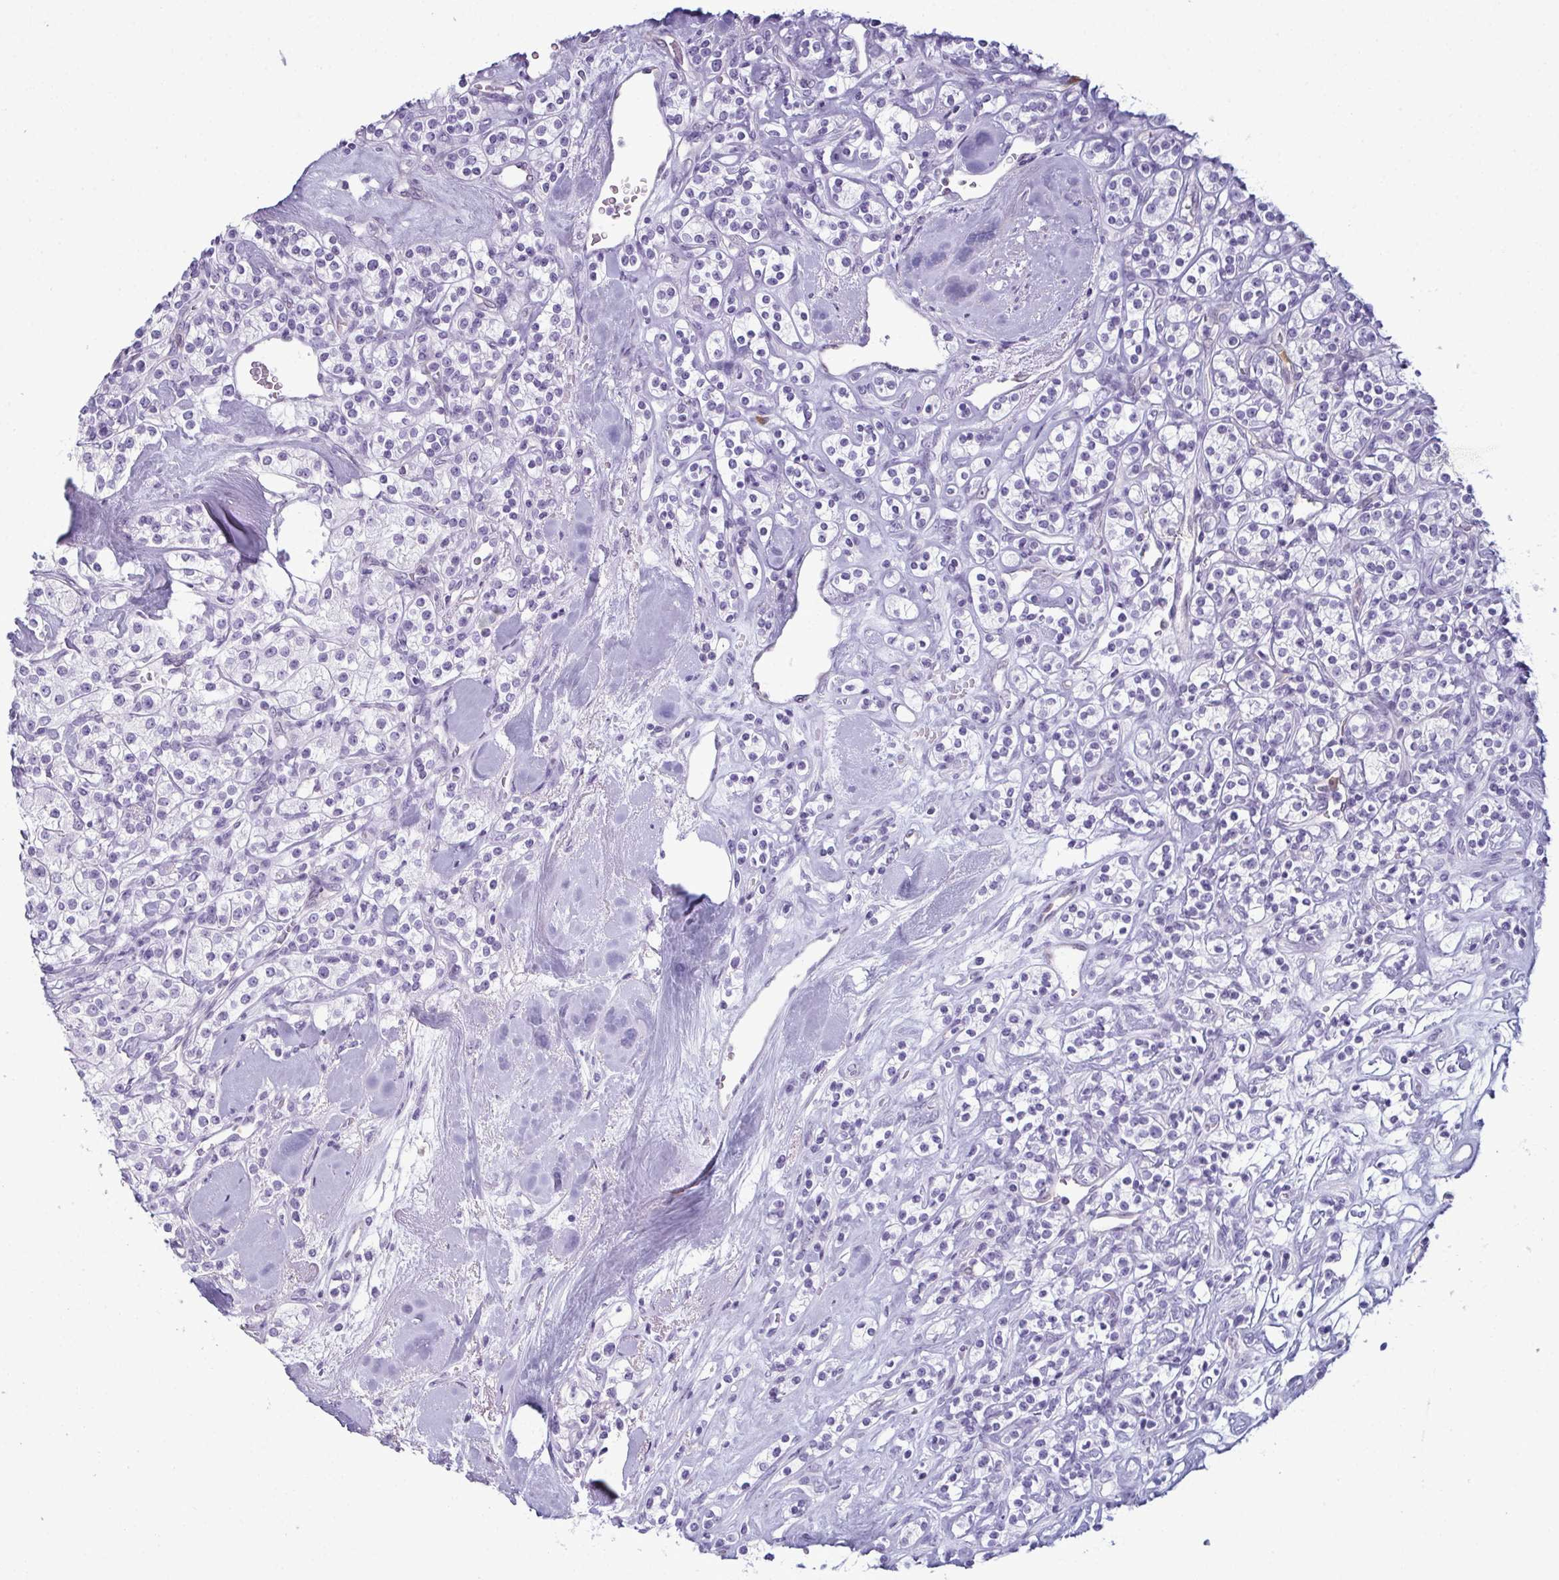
{"staining": {"intensity": "negative", "quantity": "none", "location": "none"}, "tissue": "renal cancer", "cell_type": "Tumor cells", "image_type": "cancer", "snomed": [{"axis": "morphology", "description": "Adenocarcinoma, NOS"}, {"axis": "topography", "description": "Kidney"}], "caption": "Immunohistochemical staining of human renal cancer demonstrates no significant staining in tumor cells.", "gene": "CDA", "patient": {"sex": "male", "age": 77}}